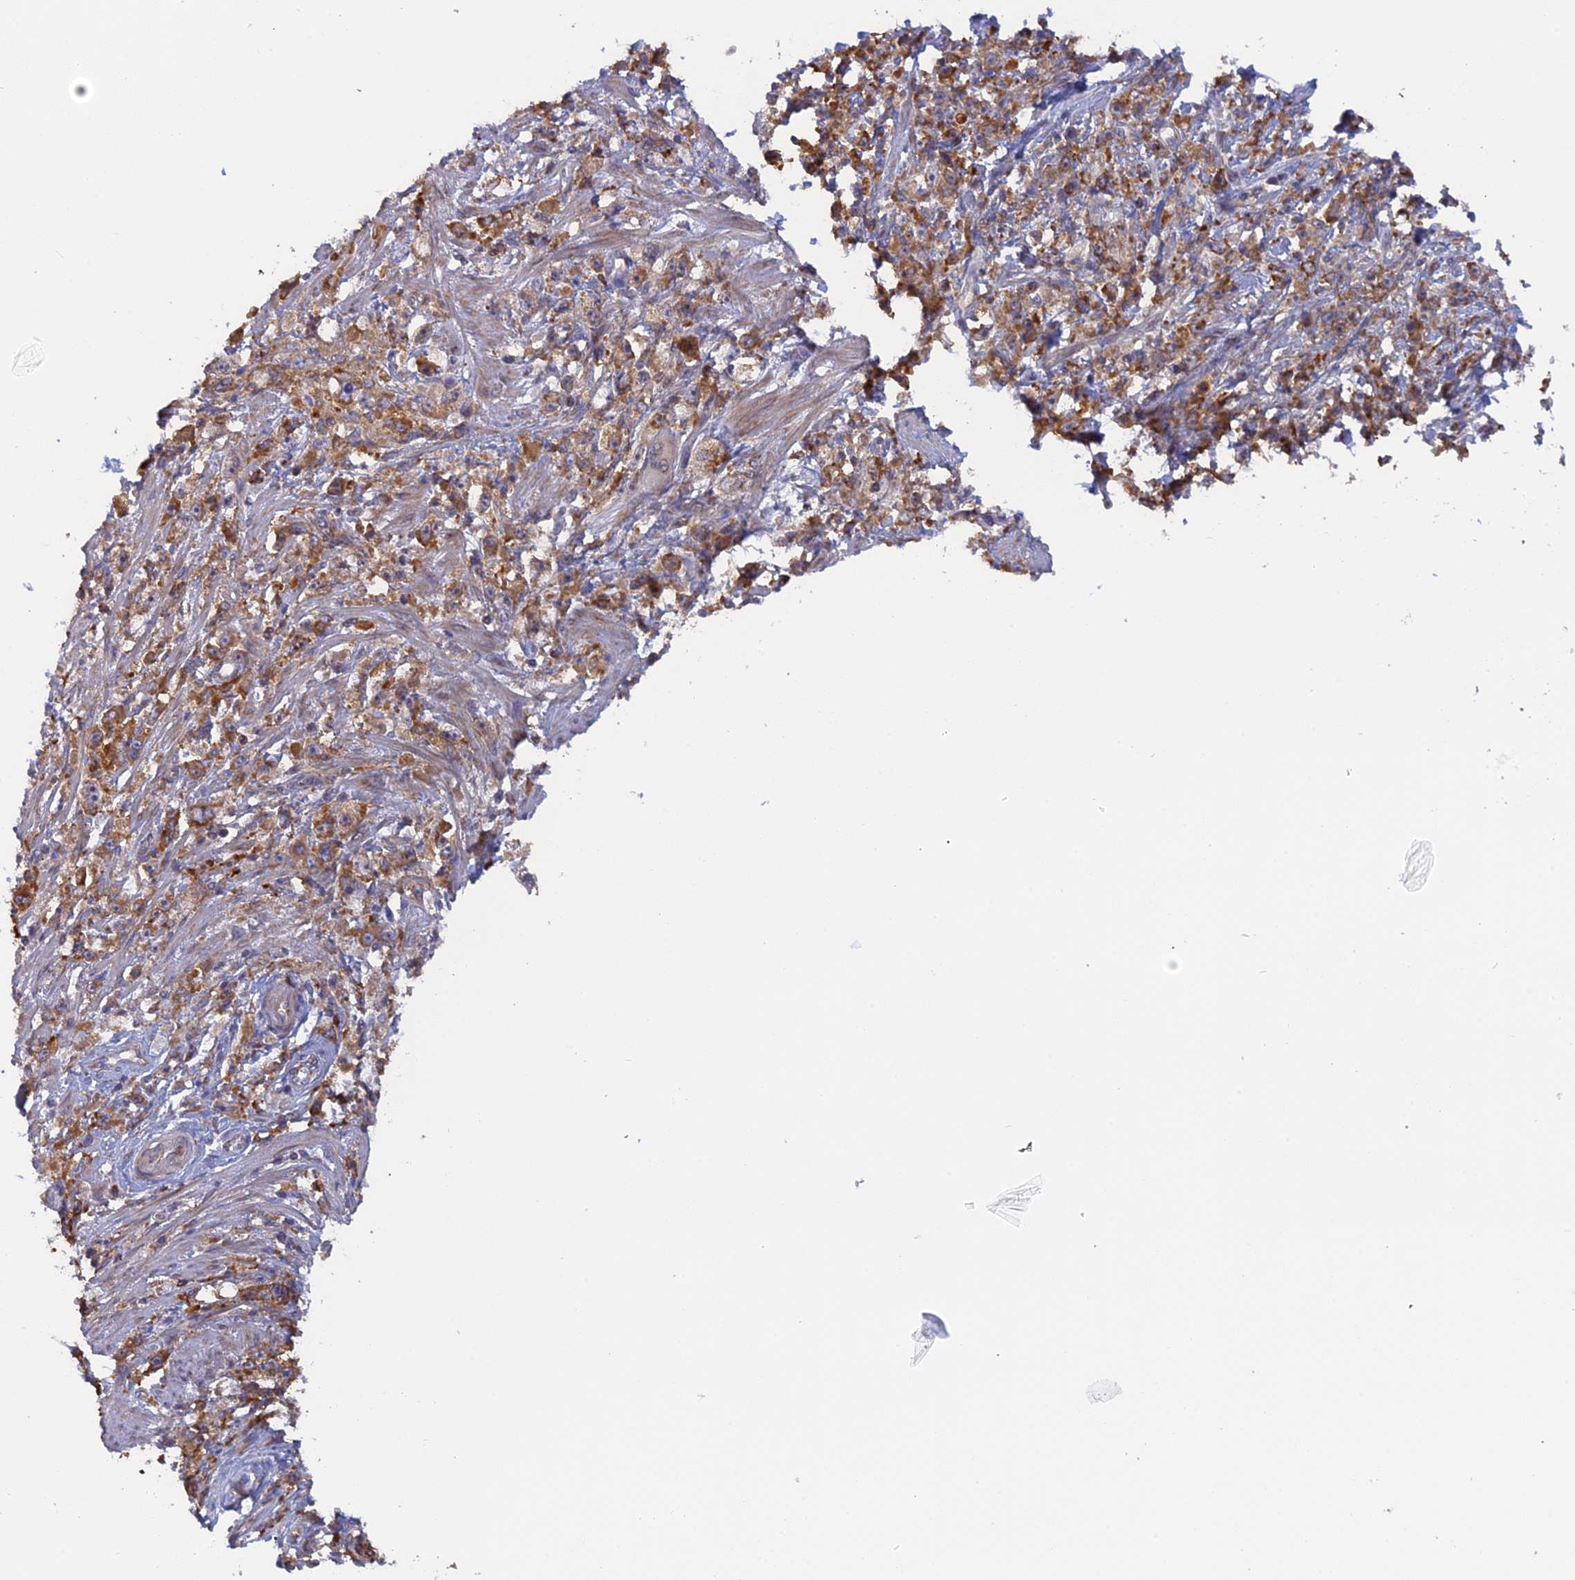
{"staining": {"intensity": "moderate", "quantity": ">75%", "location": "cytoplasmic/membranous"}, "tissue": "stomach cancer", "cell_type": "Tumor cells", "image_type": "cancer", "snomed": [{"axis": "morphology", "description": "Adenocarcinoma, NOS"}, {"axis": "topography", "description": "Stomach"}], "caption": "This photomicrograph shows IHC staining of human stomach cancer, with medium moderate cytoplasmic/membranous positivity in about >75% of tumor cells.", "gene": "GMIP", "patient": {"sex": "female", "age": 59}}